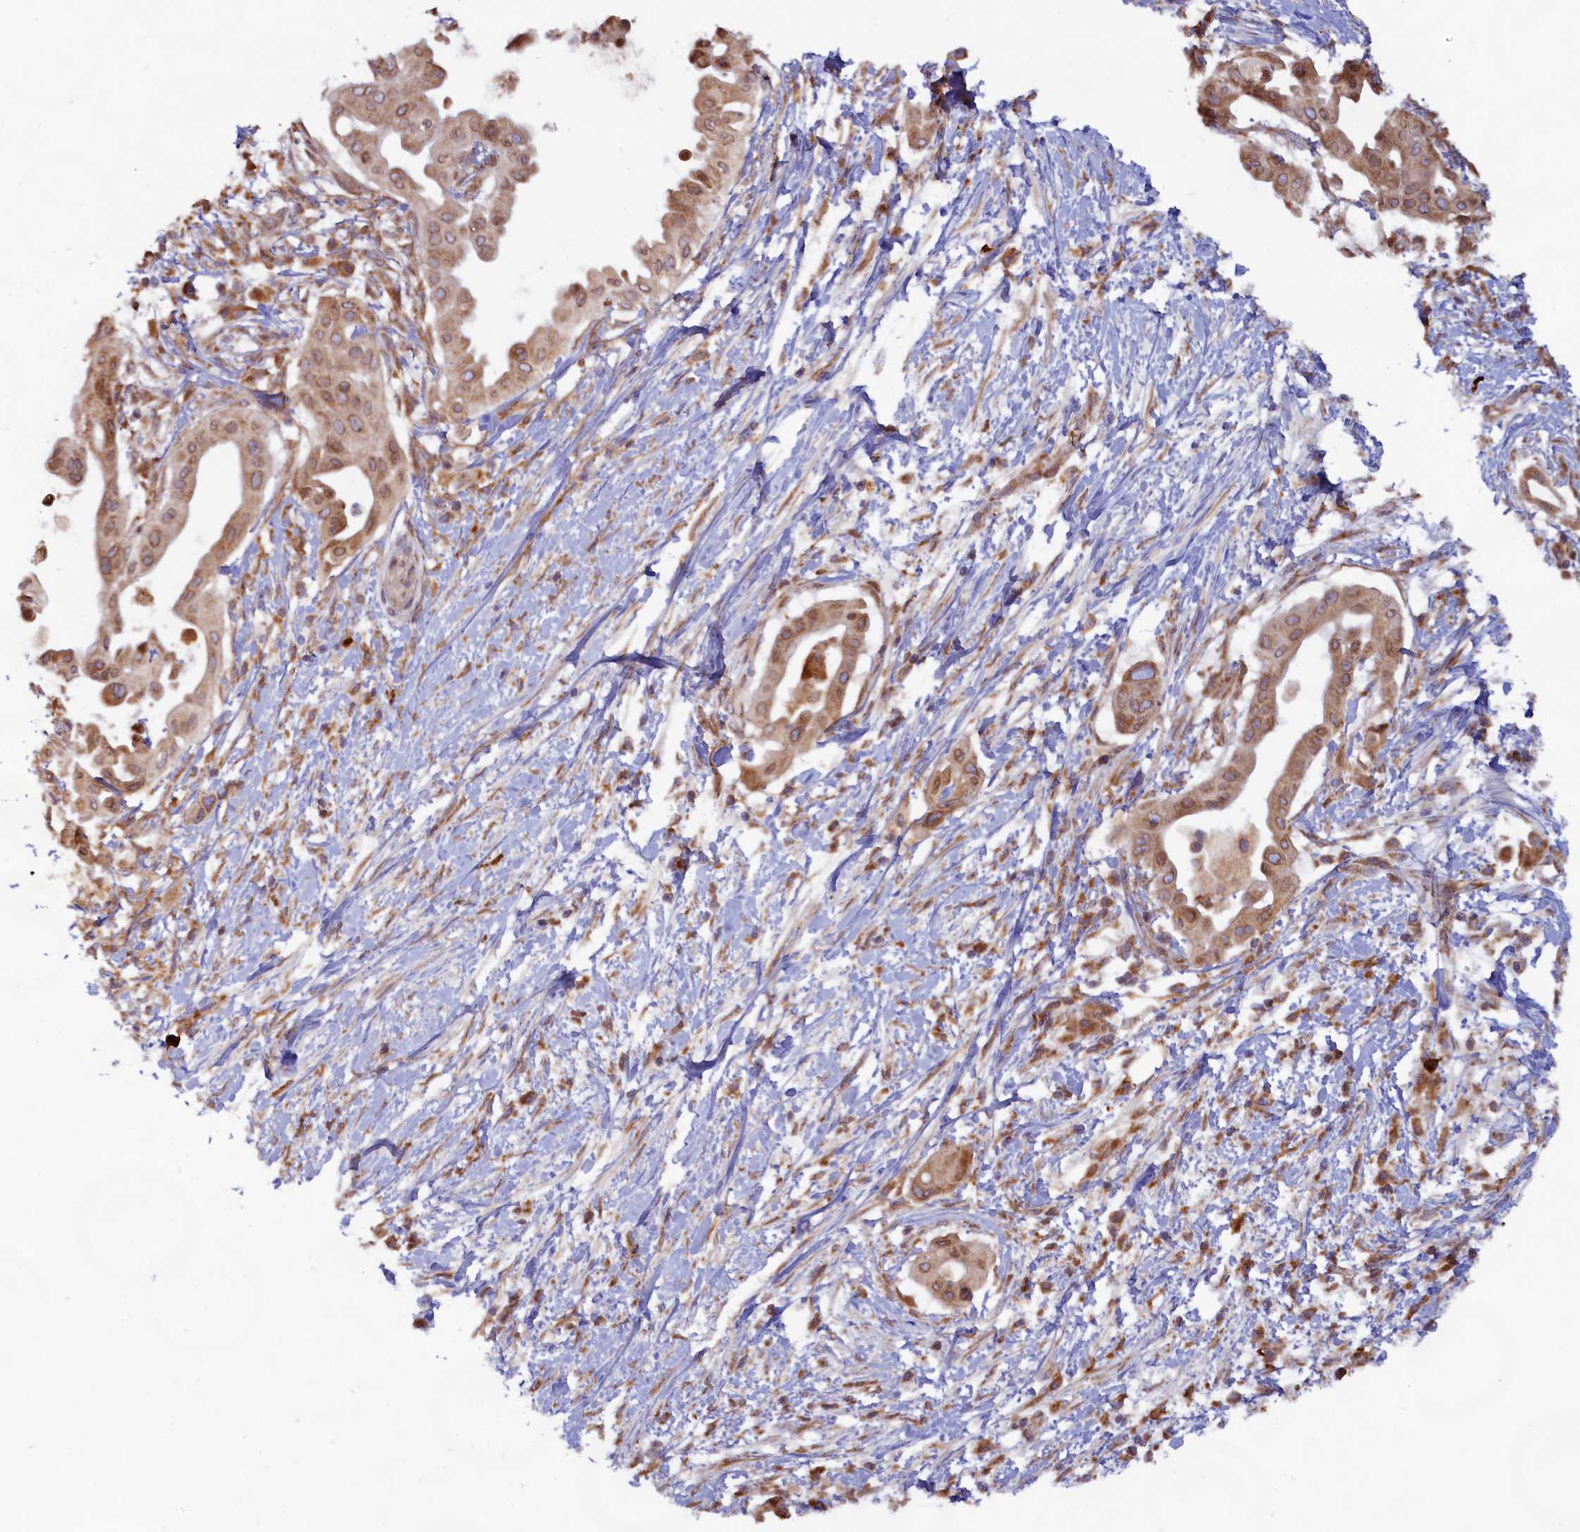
{"staining": {"intensity": "moderate", "quantity": ">75%", "location": "cytoplasmic/membranous"}, "tissue": "pancreatic cancer", "cell_type": "Tumor cells", "image_type": "cancer", "snomed": [{"axis": "morphology", "description": "Adenocarcinoma, NOS"}, {"axis": "topography", "description": "Pancreas"}], "caption": "Immunohistochemistry (IHC) of human pancreatic cancer exhibits medium levels of moderate cytoplasmic/membranous positivity in approximately >75% of tumor cells. The staining is performed using DAB brown chromogen to label protein expression. The nuclei are counter-stained blue using hematoxylin.", "gene": "TBC1D19", "patient": {"sex": "male", "age": 68}}